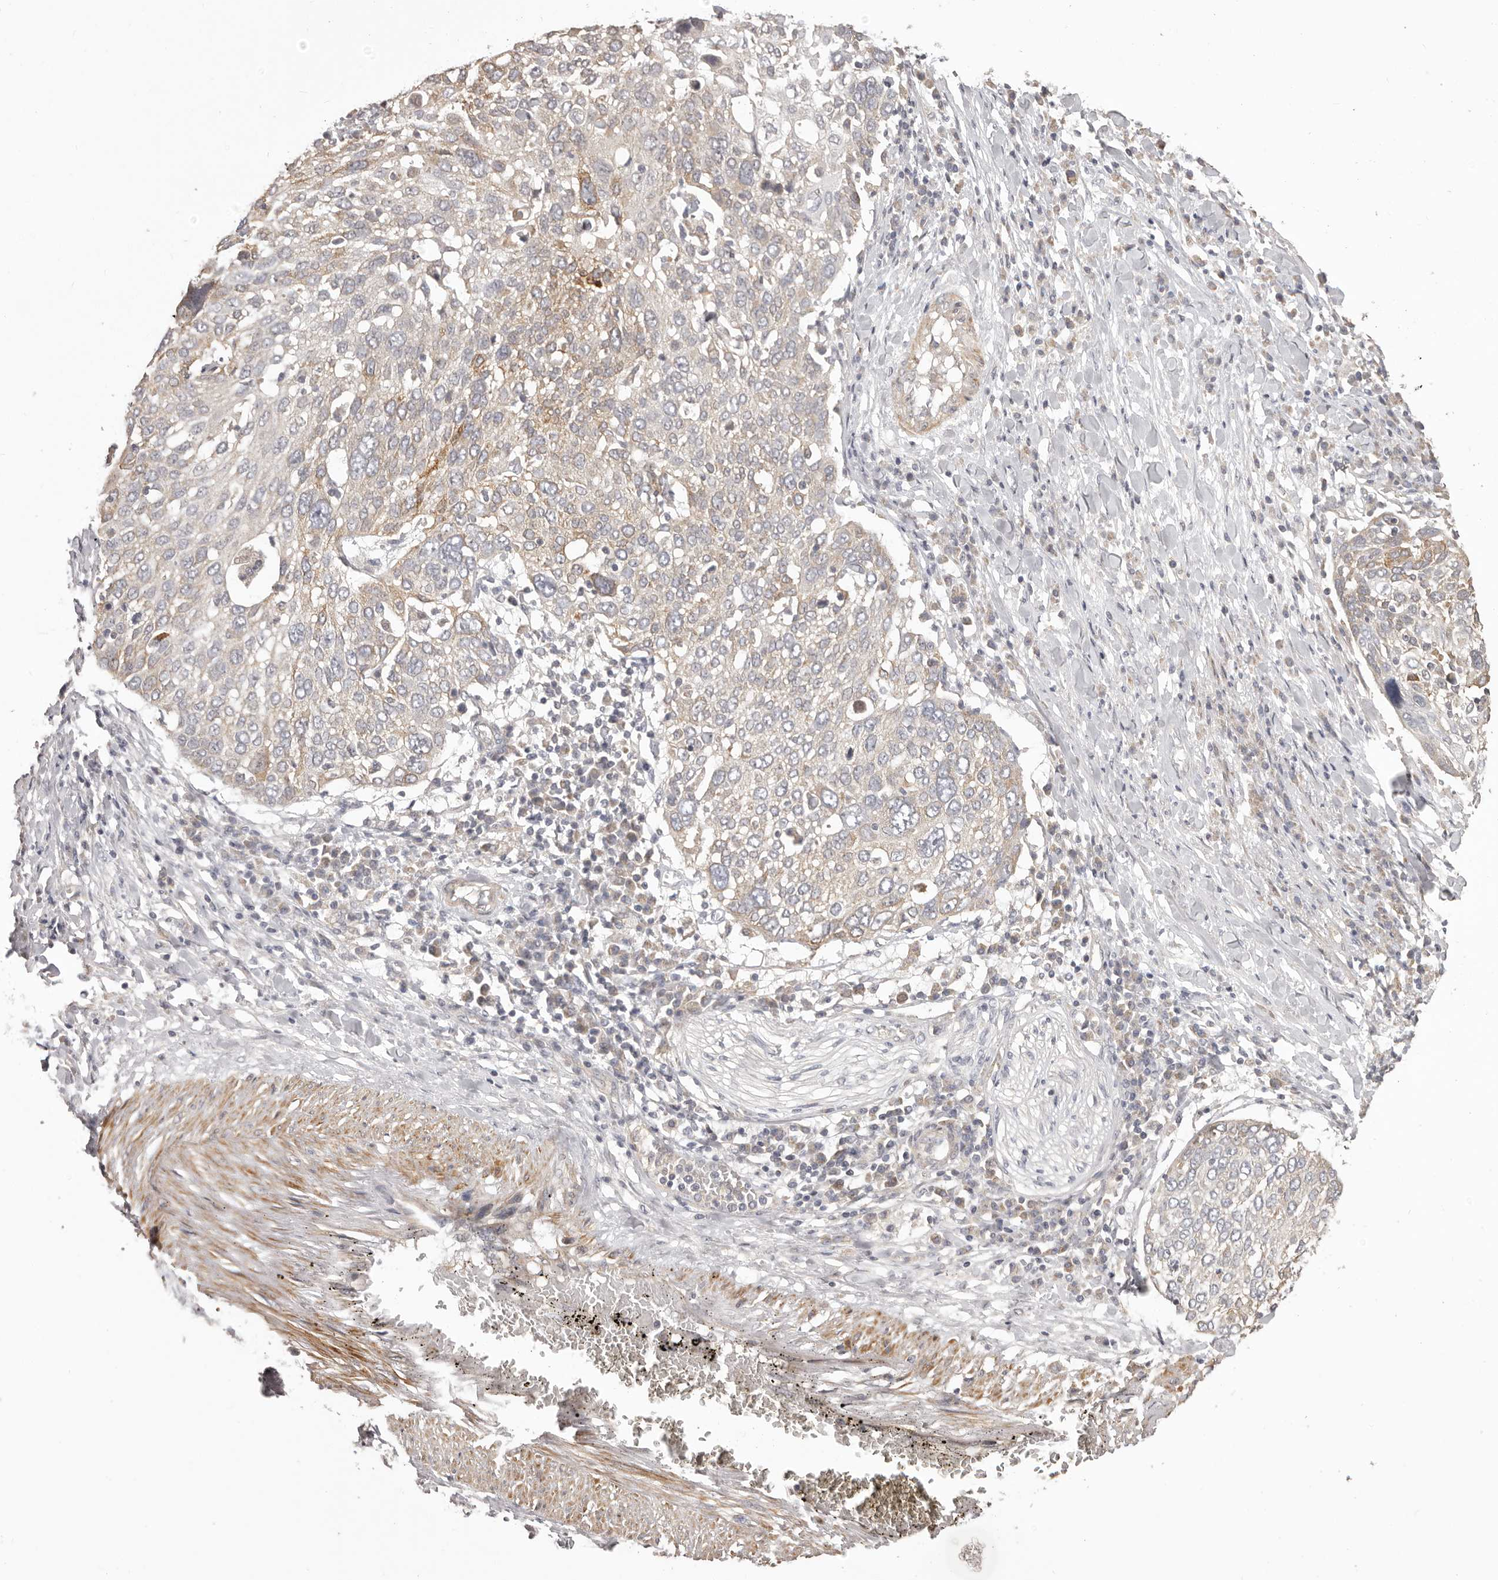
{"staining": {"intensity": "weak", "quantity": "<25%", "location": "cytoplasmic/membranous"}, "tissue": "lung cancer", "cell_type": "Tumor cells", "image_type": "cancer", "snomed": [{"axis": "morphology", "description": "Squamous cell carcinoma, NOS"}, {"axis": "topography", "description": "Lung"}], "caption": "This is an IHC image of human lung squamous cell carcinoma. There is no staining in tumor cells.", "gene": "HRH1", "patient": {"sex": "male", "age": 65}}